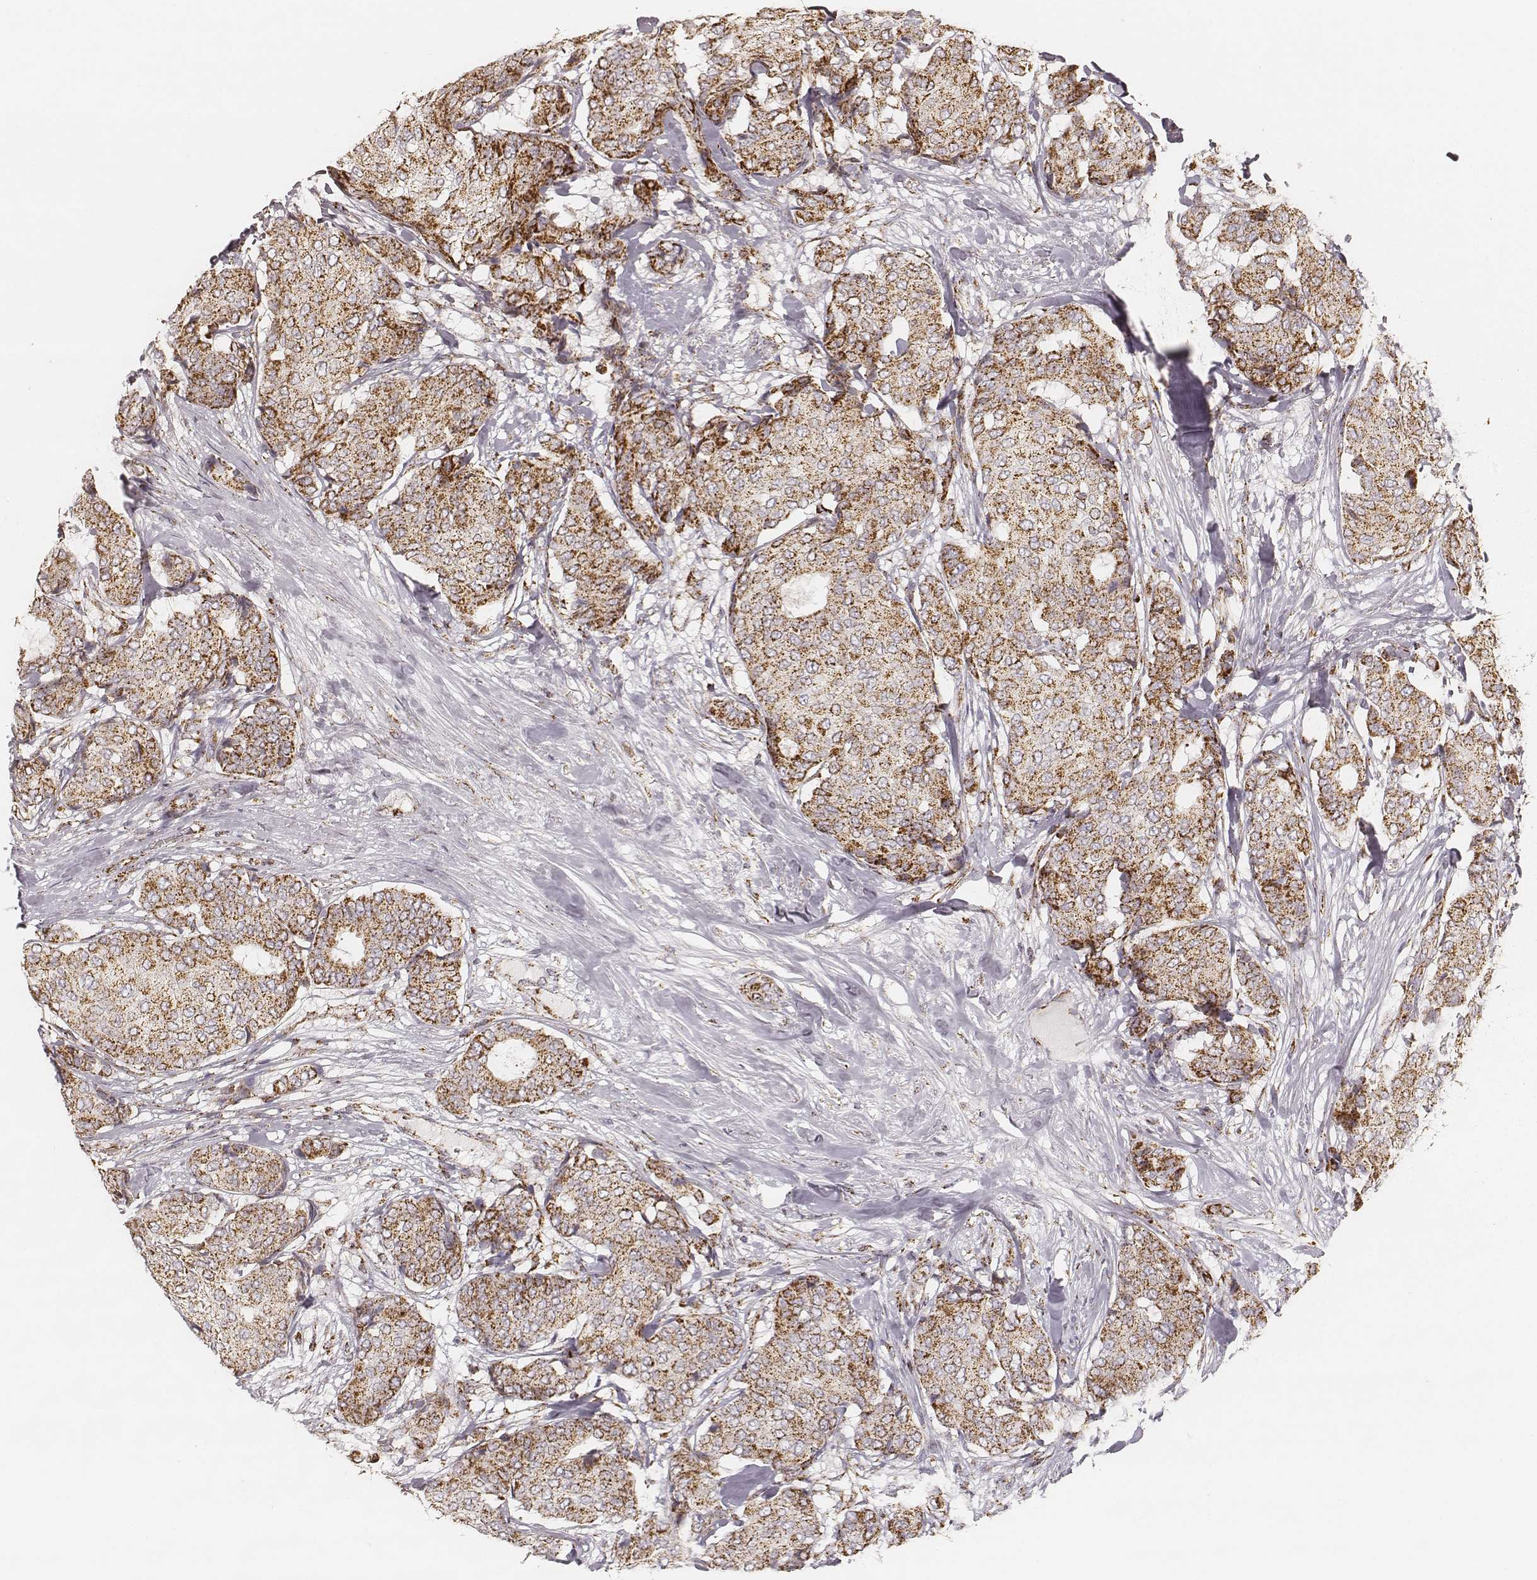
{"staining": {"intensity": "strong", "quantity": ">75%", "location": "cytoplasmic/membranous"}, "tissue": "breast cancer", "cell_type": "Tumor cells", "image_type": "cancer", "snomed": [{"axis": "morphology", "description": "Duct carcinoma"}, {"axis": "topography", "description": "Breast"}], "caption": "Tumor cells show high levels of strong cytoplasmic/membranous staining in about >75% of cells in human invasive ductal carcinoma (breast). The staining is performed using DAB (3,3'-diaminobenzidine) brown chromogen to label protein expression. The nuclei are counter-stained blue using hematoxylin.", "gene": "CS", "patient": {"sex": "female", "age": 75}}